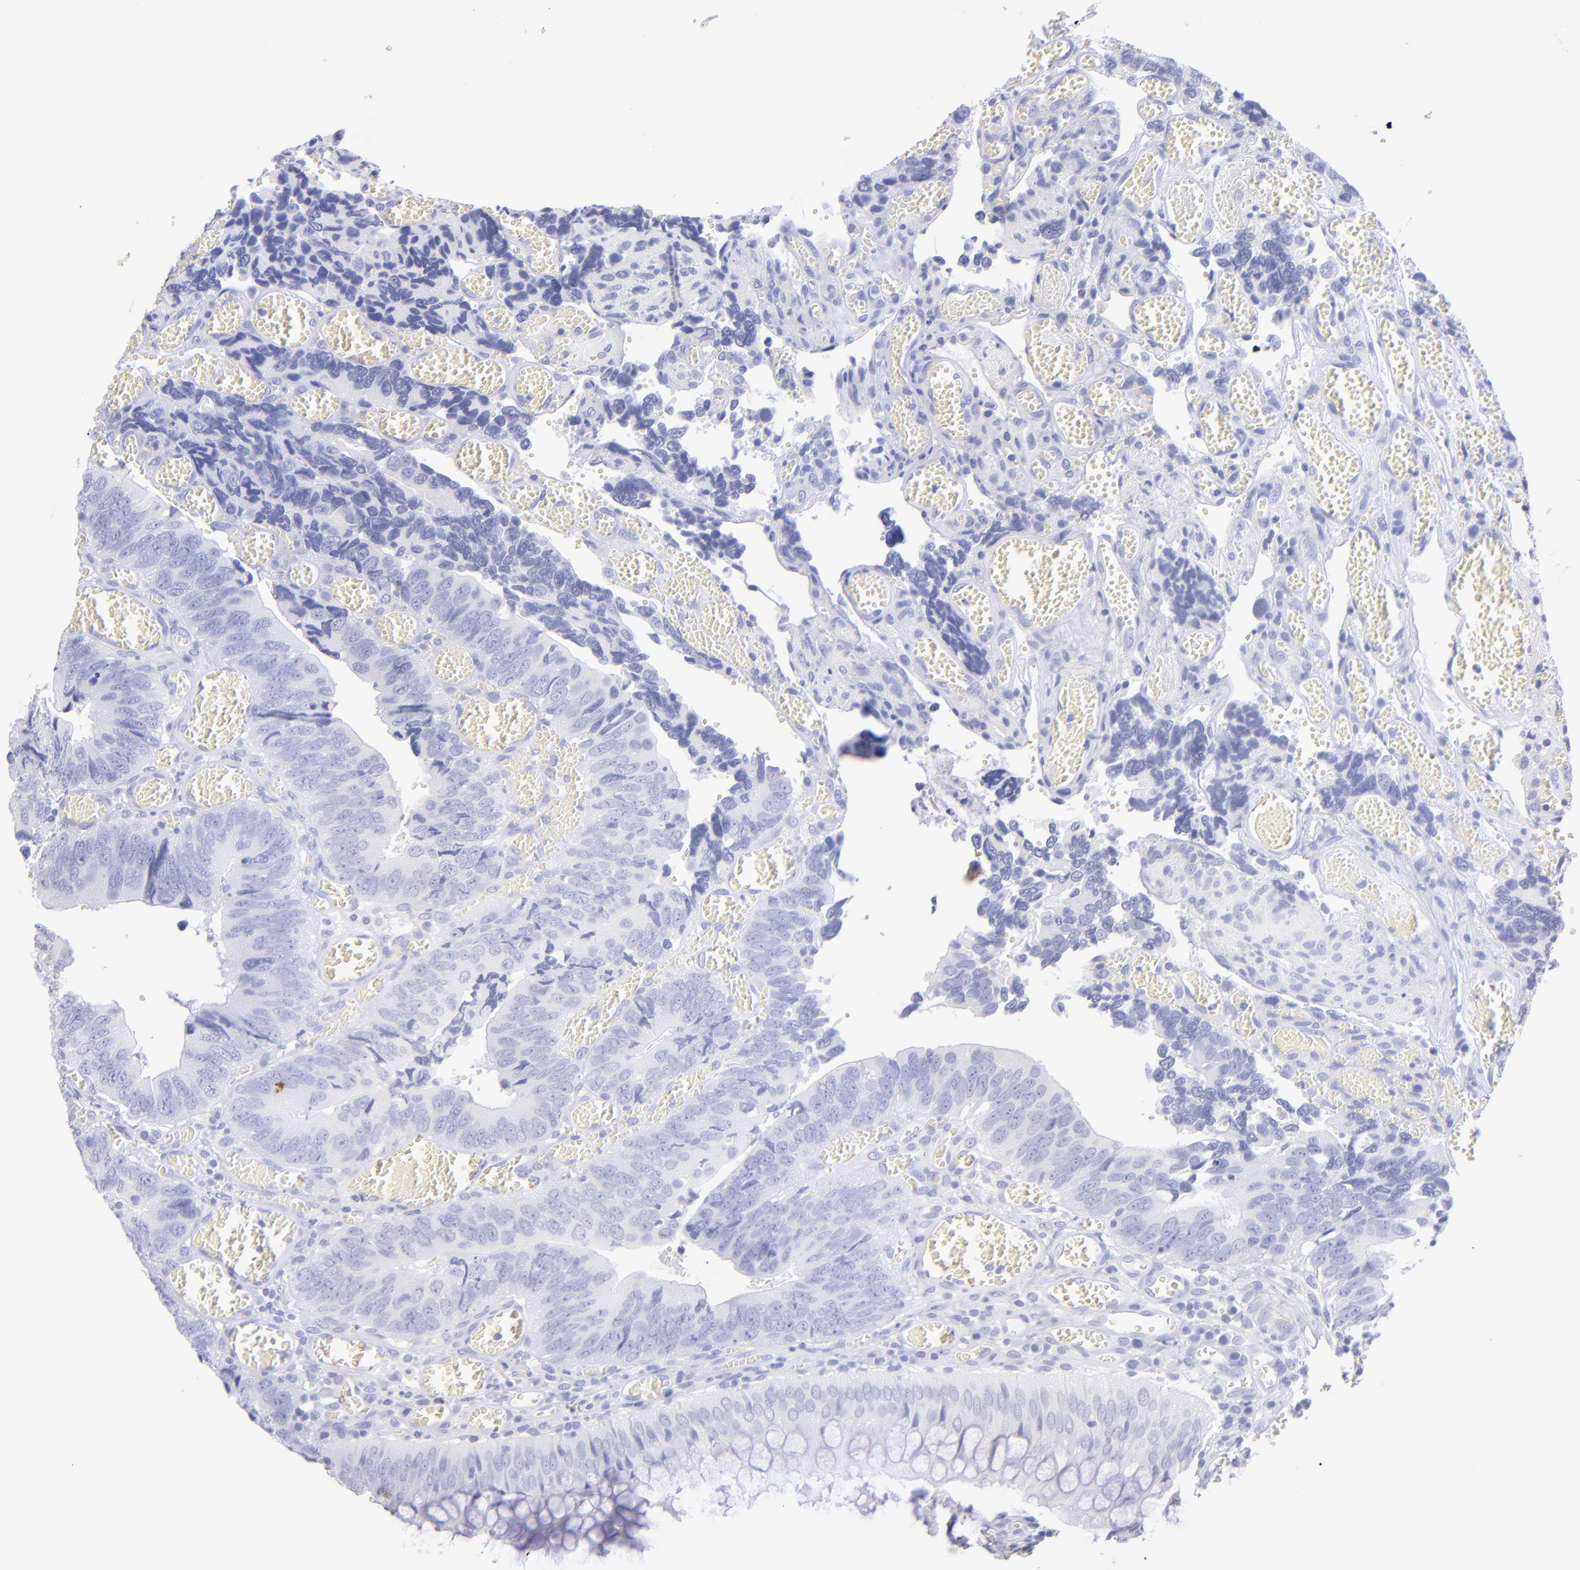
{"staining": {"intensity": "negative", "quantity": "none", "location": "none"}, "tissue": "colorectal cancer", "cell_type": "Tumor cells", "image_type": "cancer", "snomed": [{"axis": "morphology", "description": "Adenocarcinoma, NOS"}, {"axis": "topography", "description": "Colon"}], "caption": "Immunohistochemistry of human adenocarcinoma (colorectal) demonstrates no expression in tumor cells.", "gene": "CNP", "patient": {"sex": "male", "age": 72}}